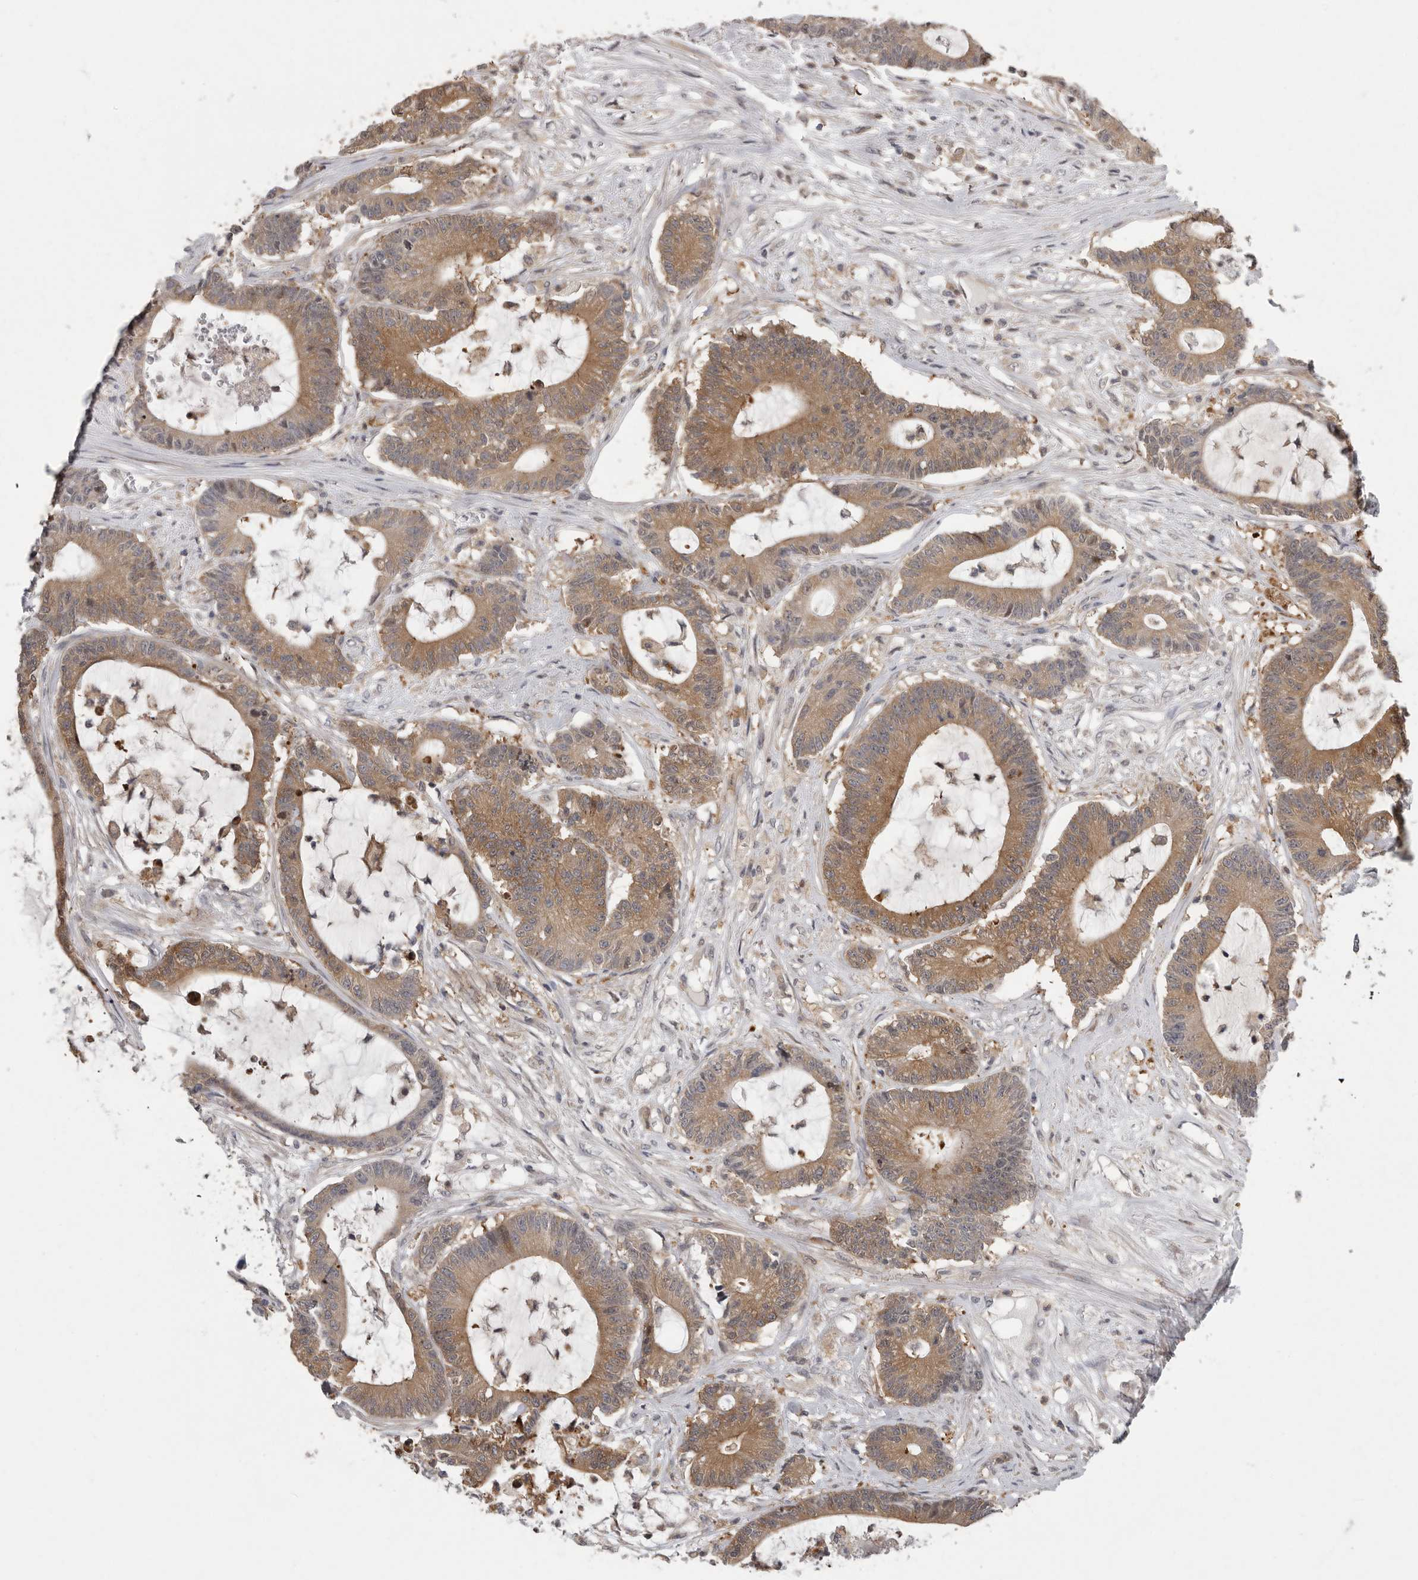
{"staining": {"intensity": "weak", "quantity": "25%-75%", "location": "cytoplasmic/membranous"}, "tissue": "colorectal cancer", "cell_type": "Tumor cells", "image_type": "cancer", "snomed": [{"axis": "morphology", "description": "Adenocarcinoma, NOS"}, {"axis": "topography", "description": "Colon"}], "caption": "The immunohistochemical stain labels weak cytoplasmic/membranous positivity in tumor cells of colorectal cancer tissue. The protein is shown in brown color, while the nuclei are stained blue.", "gene": "RALGPS2", "patient": {"sex": "female", "age": 84}}